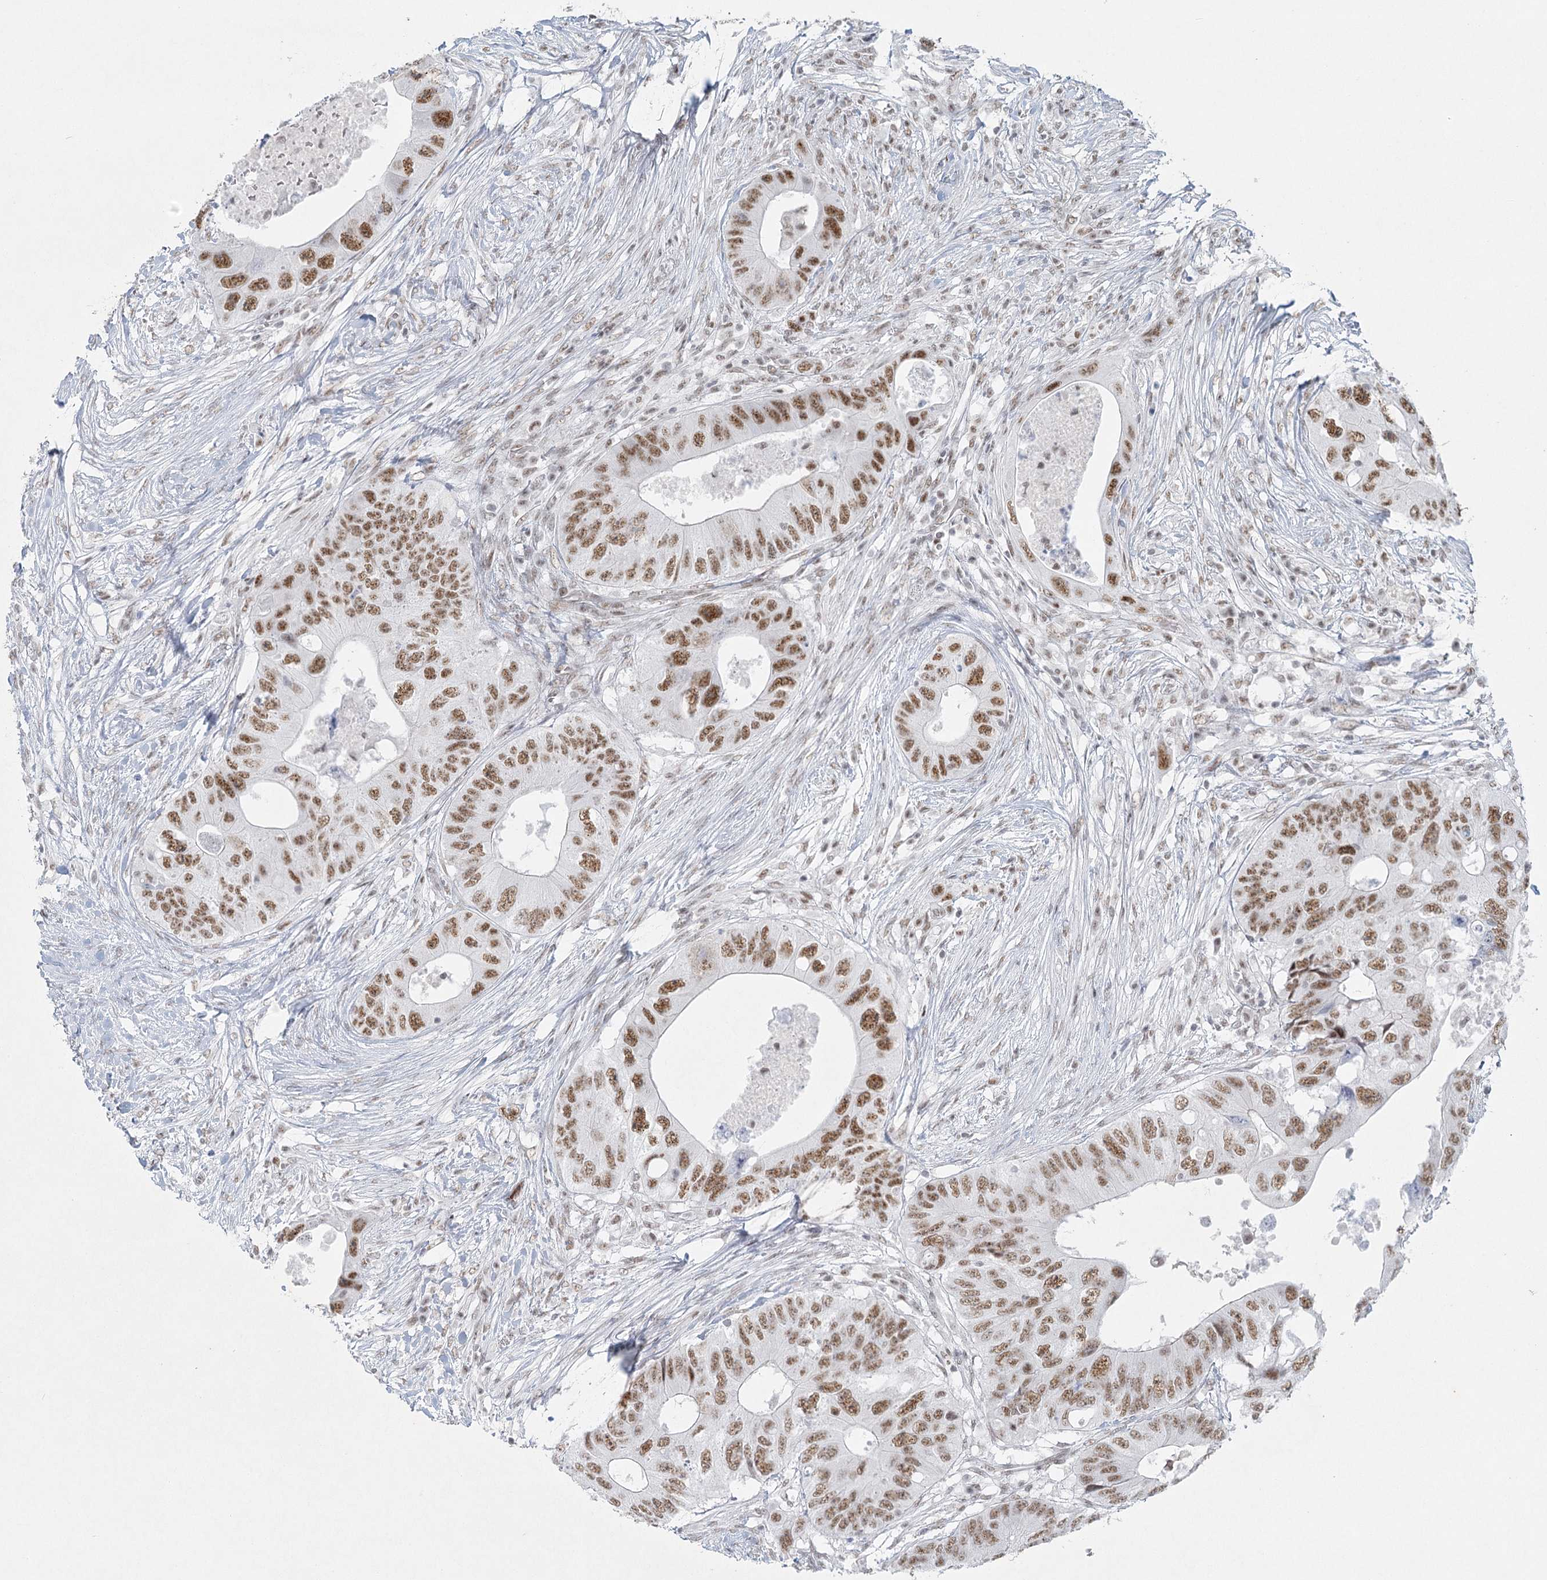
{"staining": {"intensity": "moderate", "quantity": ">75%", "location": "nuclear"}, "tissue": "colorectal cancer", "cell_type": "Tumor cells", "image_type": "cancer", "snomed": [{"axis": "morphology", "description": "Adenocarcinoma, NOS"}, {"axis": "topography", "description": "Colon"}], "caption": "Moderate nuclear staining for a protein is identified in approximately >75% of tumor cells of colorectal cancer (adenocarcinoma) using immunohistochemistry (IHC).", "gene": "U2SURP", "patient": {"sex": "male", "age": 71}}